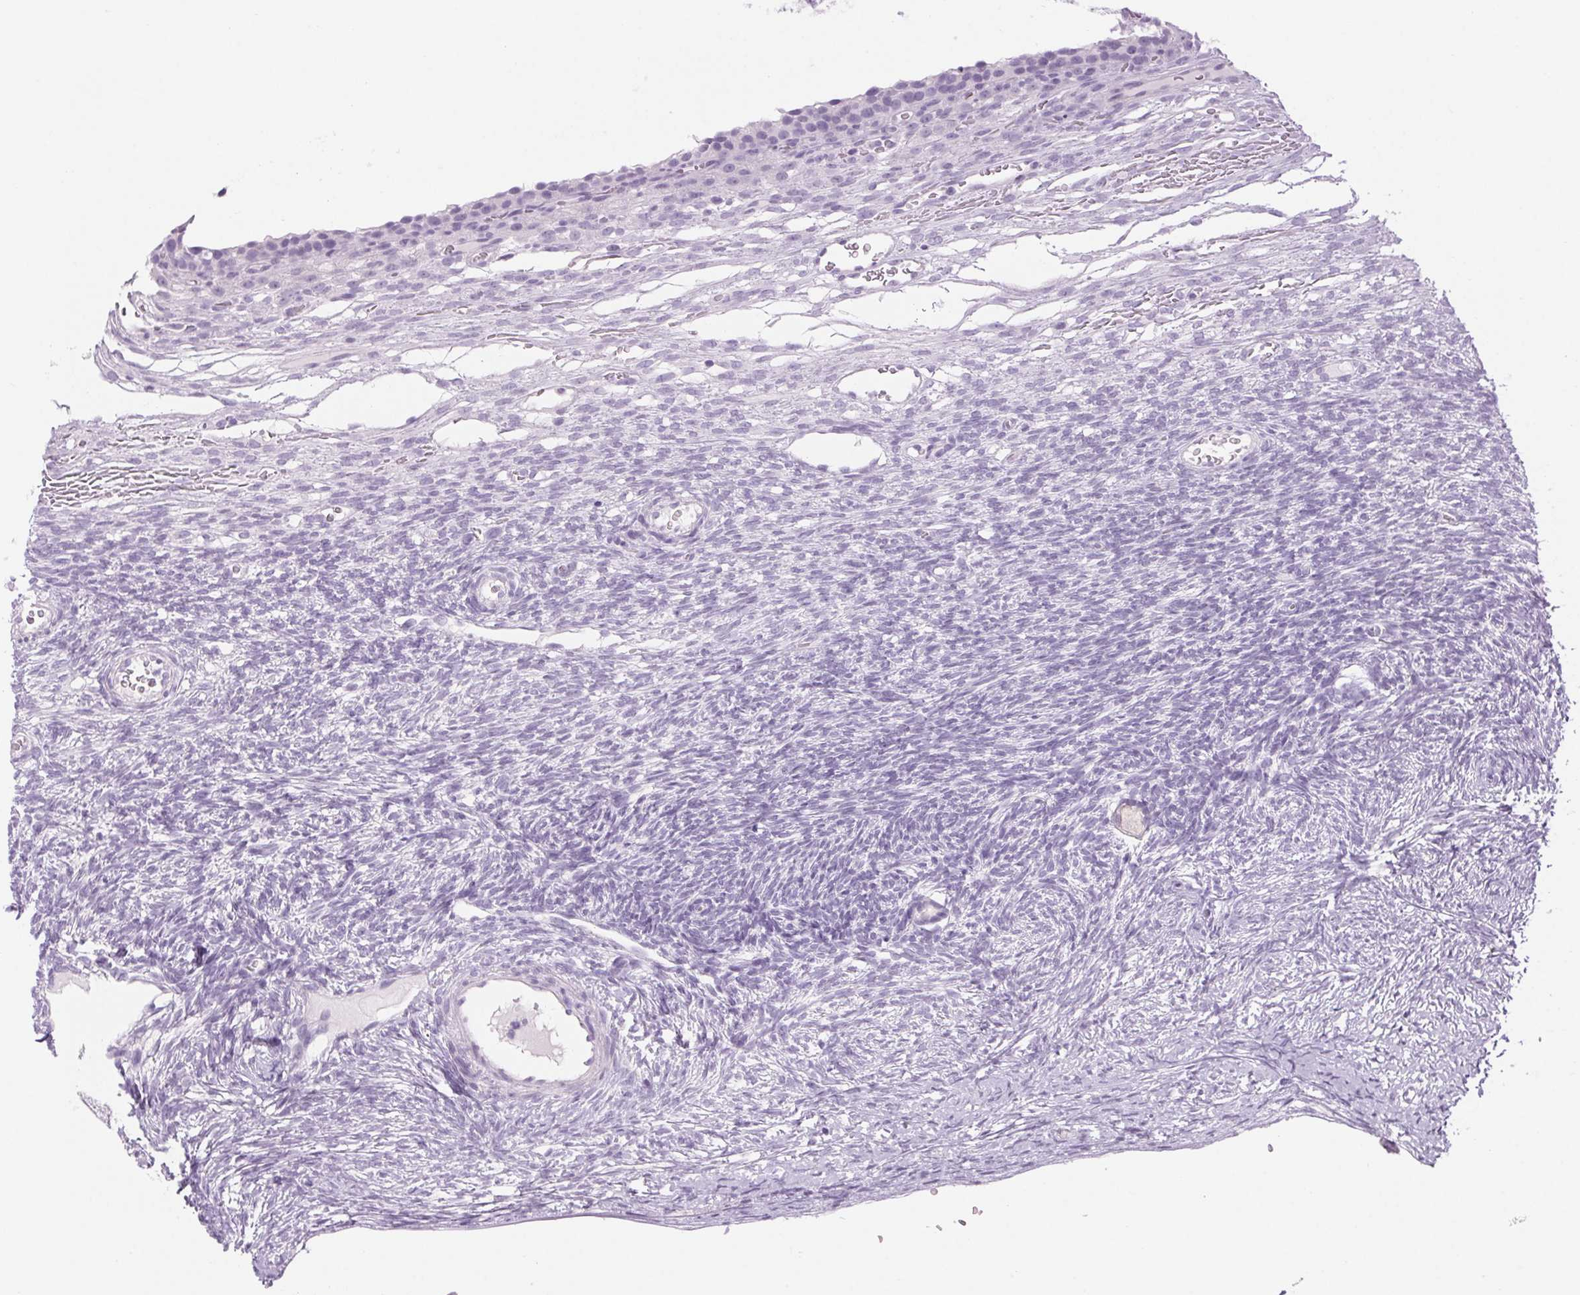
{"staining": {"intensity": "negative", "quantity": "none", "location": "none"}, "tissue": "ovary", "cell_type": "Follicle cells", "image_type": "normal", "snomed": [{"axis": "morphology", "description": "Normal tissue, NOS"}, {"axis": "topography", "description": "Ovary"}], "caption": "An IHC histopathology image of unremarkable ovary is shown. There is no staining in follicle cells of ovary. Nuclei are stained in blue.", "gene": "LRP2", "patient": {"sex": "female", "age": 34}}